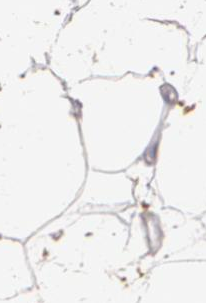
{"staining": {"intensity": "negative", "quantity": "none", "location": "none"}, "tissue": "adipose tissue", "cell_type": "Adipocytes", "image_type": "normal", "snomed": [{"axis": "morphology", "description": "Normal tissue, NOS"}, {"axis": "morphology", "description": "Duct carcinoma"}, {"axis": "topography", "description": "Breast"}, {"axis": "topography", "description": "Adipose tissue"}], "caption": "DAB immunohistochemical staining of normal adipose tissue demonstrates no significant staining in adipocytes.", "gene": "TGFBR1", "patient": {"sex": "female", "age": 37}}